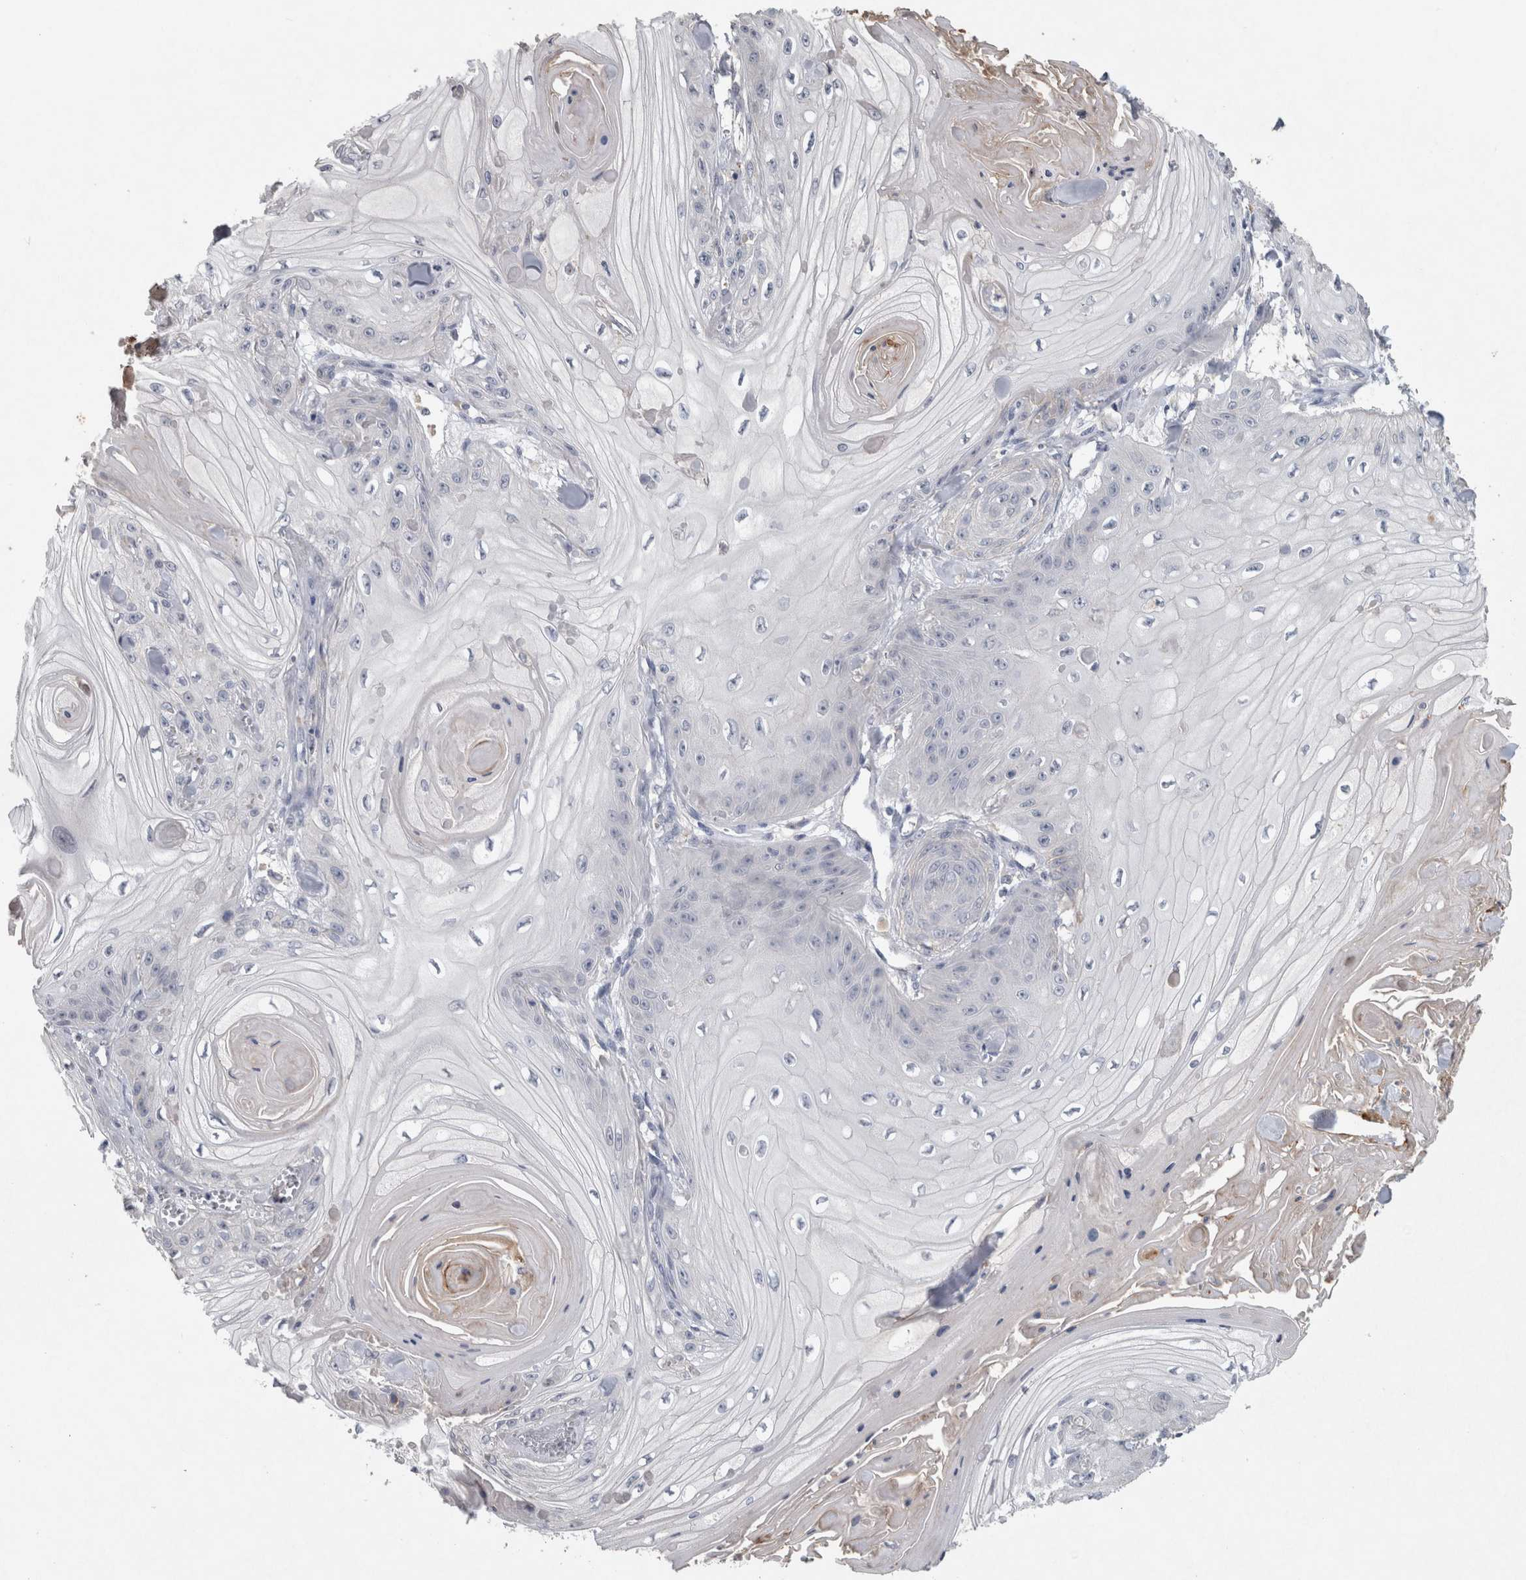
{"staining": {"intensity": "negative", "quantity": "none", "location": "none"}, "tissue": "skin cancer", "cell_type": "Tumor cells", "image_type": "cancer", "snomed": [{"axis": "morphology", "description": "Squamous cell carcinoma, NOS"}, {"axis": "topography", "description": "Skin"}], "caption": "An image of skin cancer (squamous cell carcinoma) stained for a protein displays no brown staining in tumor cells.", "gene": "HEXD", "patient": {"sex": "male", "age": 74}}